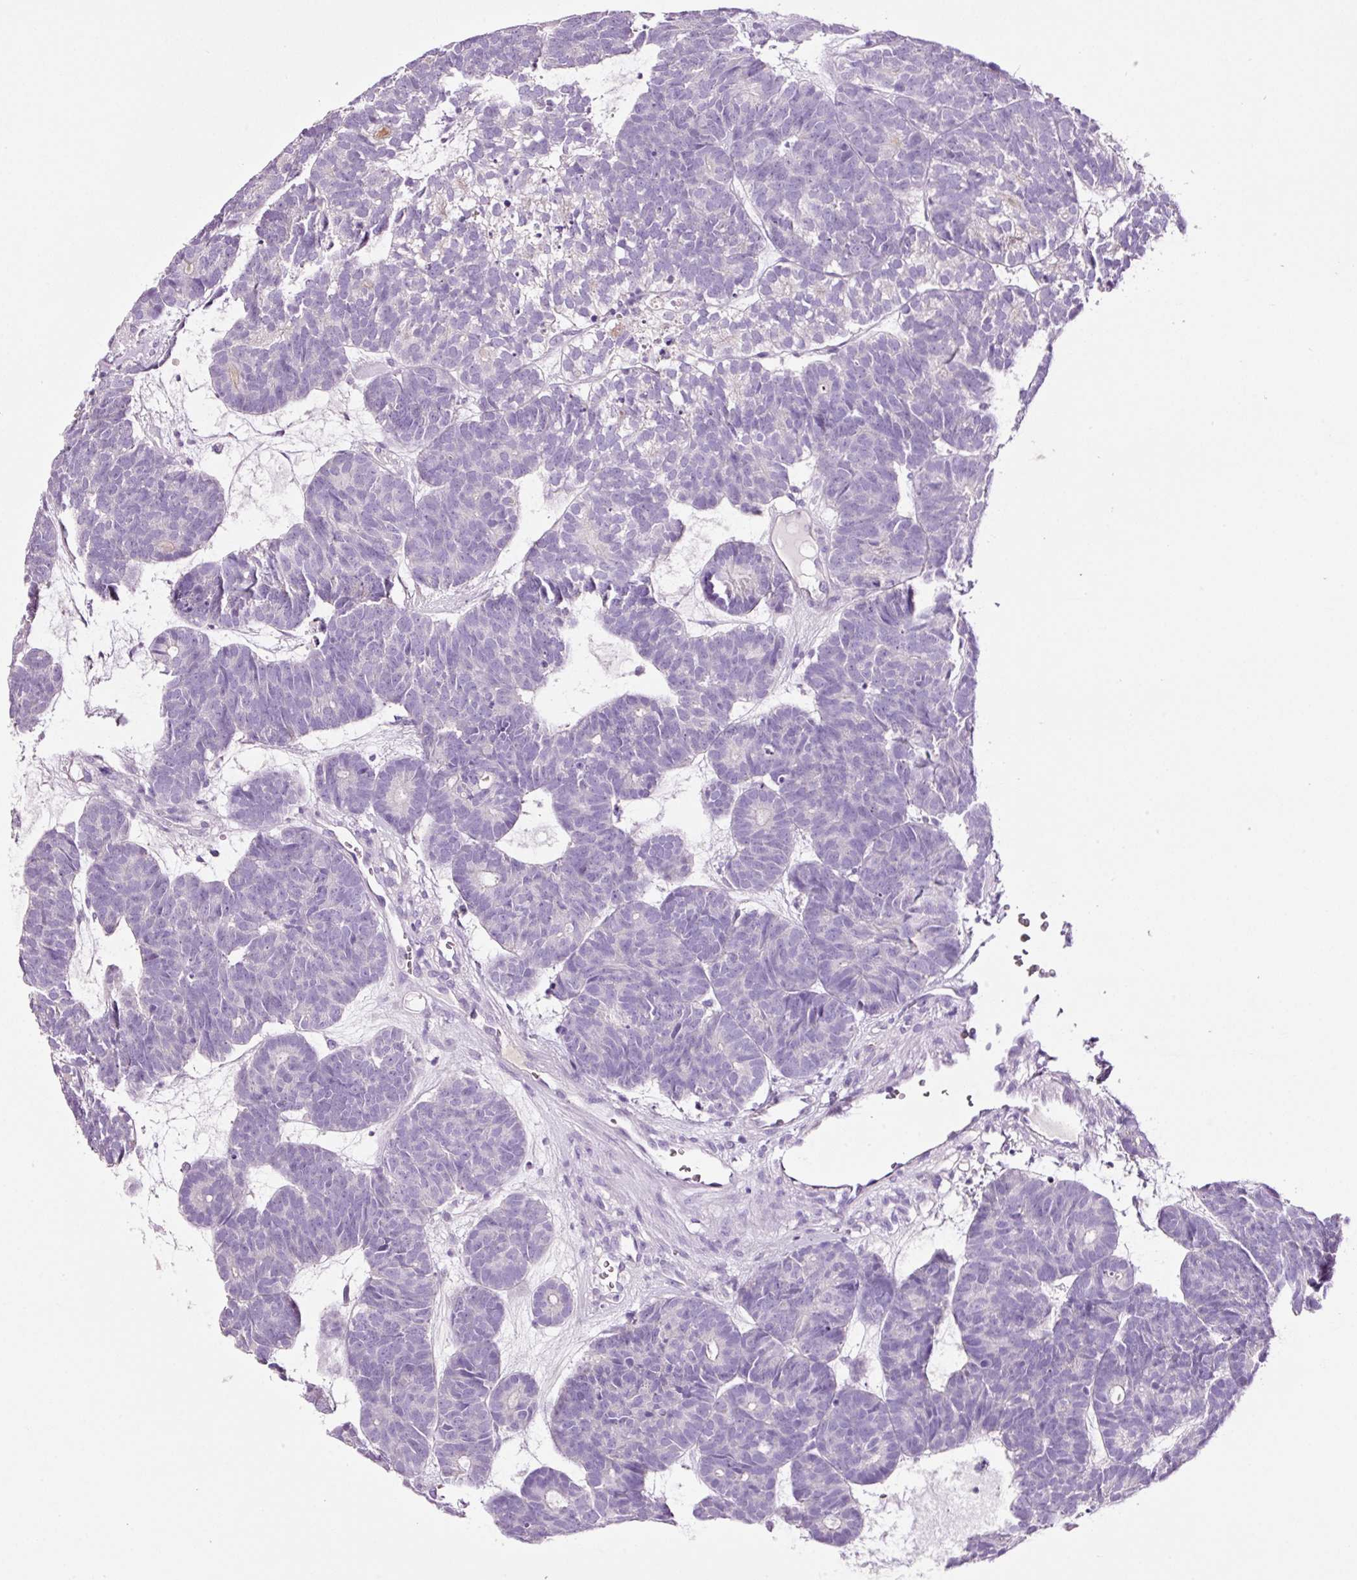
{"staining": {"intensity": "negative", "quantity": "none", "location": "none"}, "tissue": "head and neck cancer", "cell_type": "Tumor cells", "image_type": "cancer", "snomed": [{"axis": "morphology", "description": "Adenocarcinoma, NOS"}, {"axis": "topography", "description": "Head-Neck"}], "caption": "Histopathology image shows no protein staining in tumor cells of head and neck adenocarcinoma tissue.", "gene": "PAM", "patient": {"sex": "female", "age": 81}}